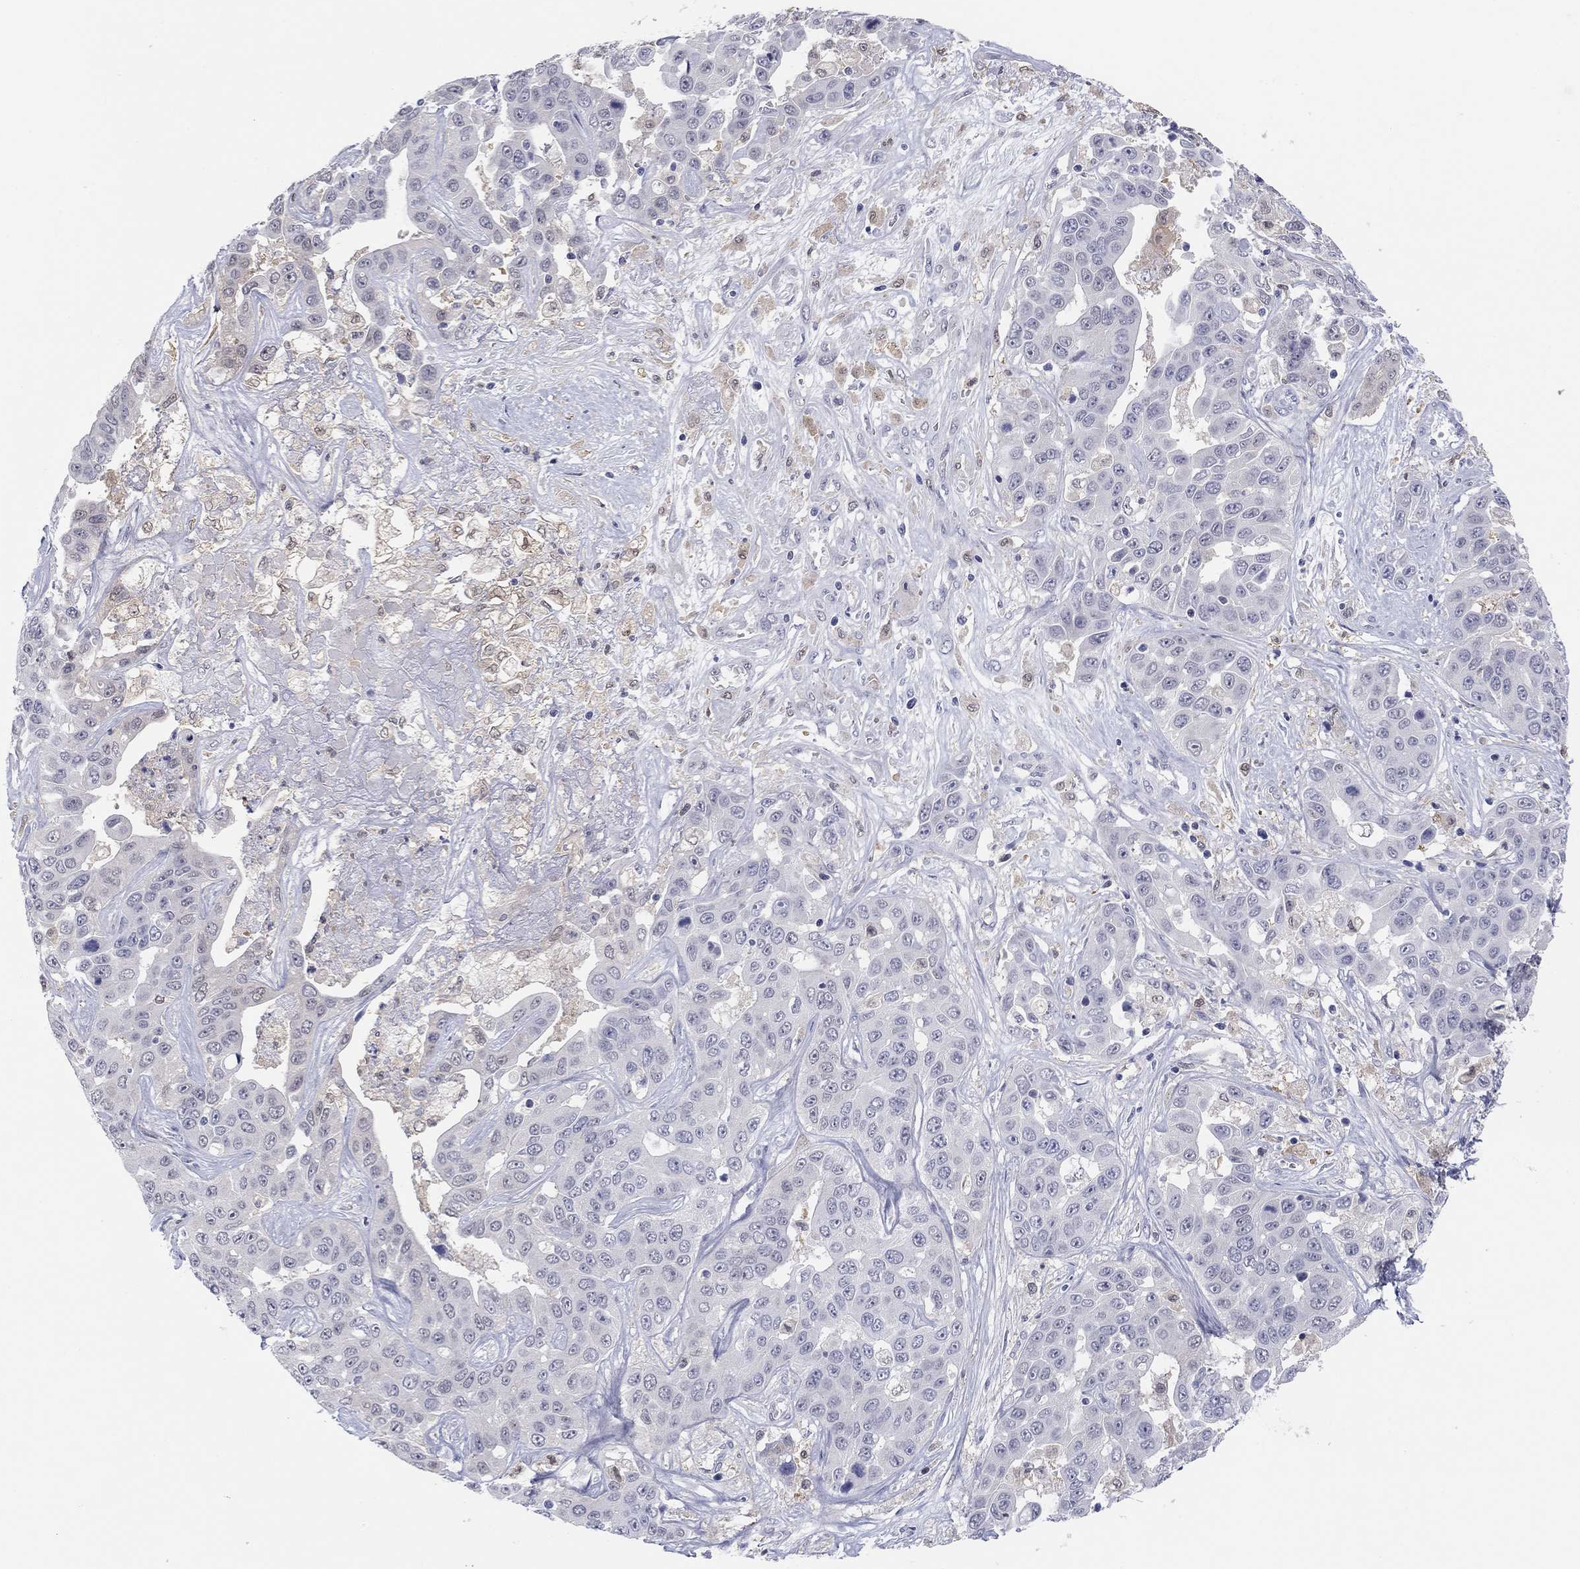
{"staining": {"intensity": "negative", "quantity": "none", "location": "none"}, "tissue": "liver cancer", "cell_type": "Tumor cells", "image_type": "cancer", "snomed": [{"axis": "morphology", "description": "Cholangiocarcinoma"}, {"axis": "topography", "description": "Liver"}], "caption": "DAB immunohistochemical staining of human liver cancer exhibits no significant expression in tumor cells.", "gene": "PDXK", "patient": {"sex": "female", "age": 52}}